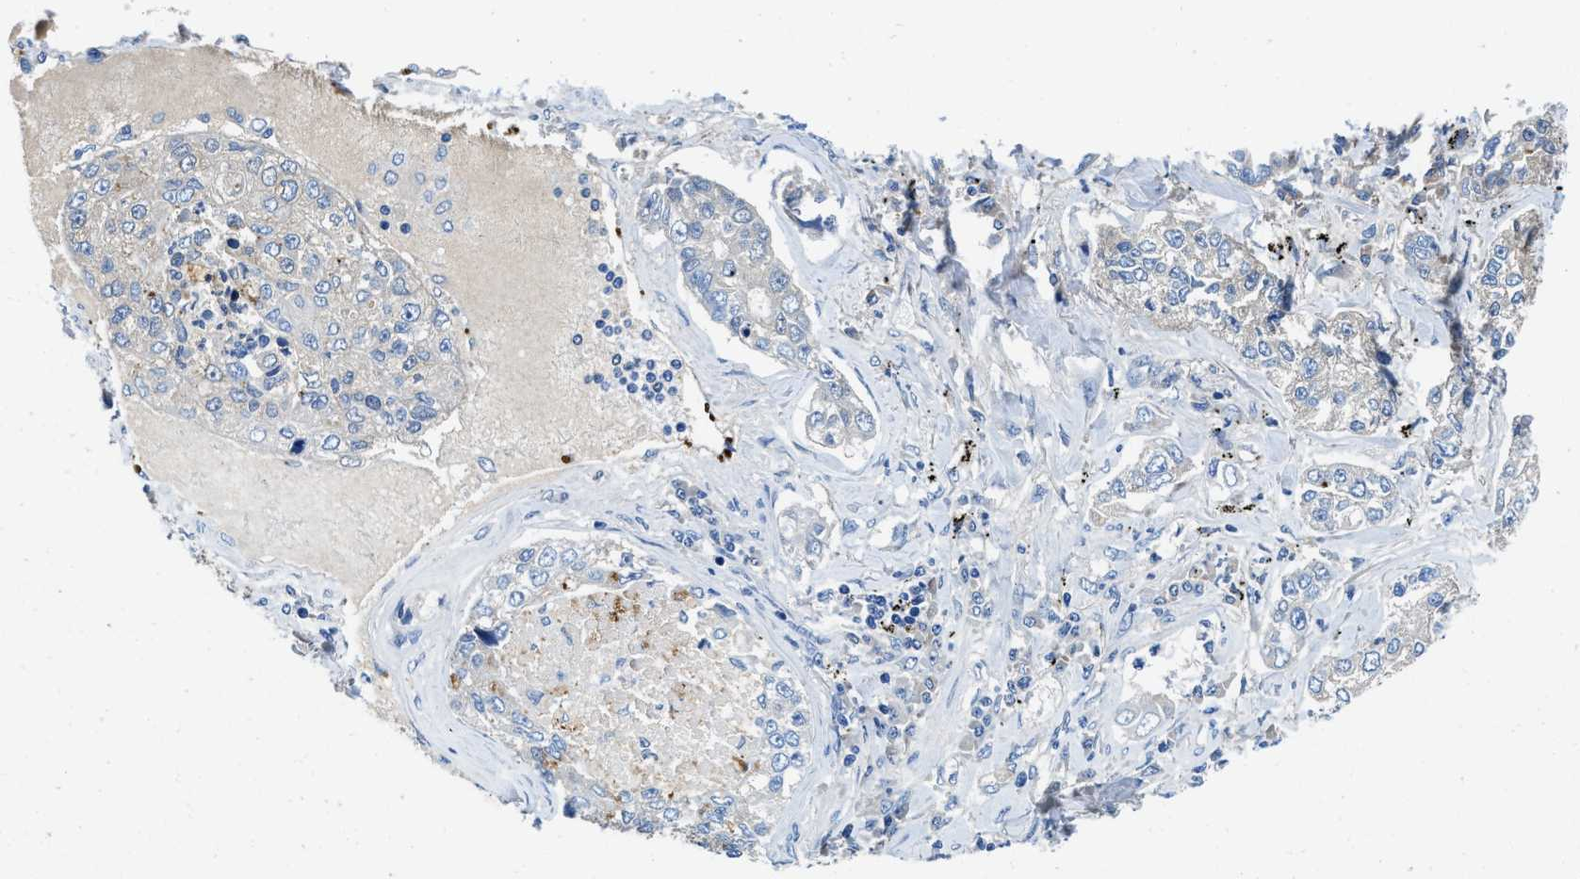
{"staining": {"intensity": "negative", "quantity": "none", "location": "none"}, "tissue": "lung cancer", "cell_type": "Tumor cells", "image_type": "cancer", "snomed": [{"axis": "morphology", "description": "Adenocarcinoma, NOS"}, {"axis": "topography", "description": "Lung"}], "caption": "Lung cancer (adenocarcinoma) was stained to show a protein in brown. There is no significant positivity in tumor cells.", "gene": "TSPAN3", "patient": {"sex": "male", "age": 49}}